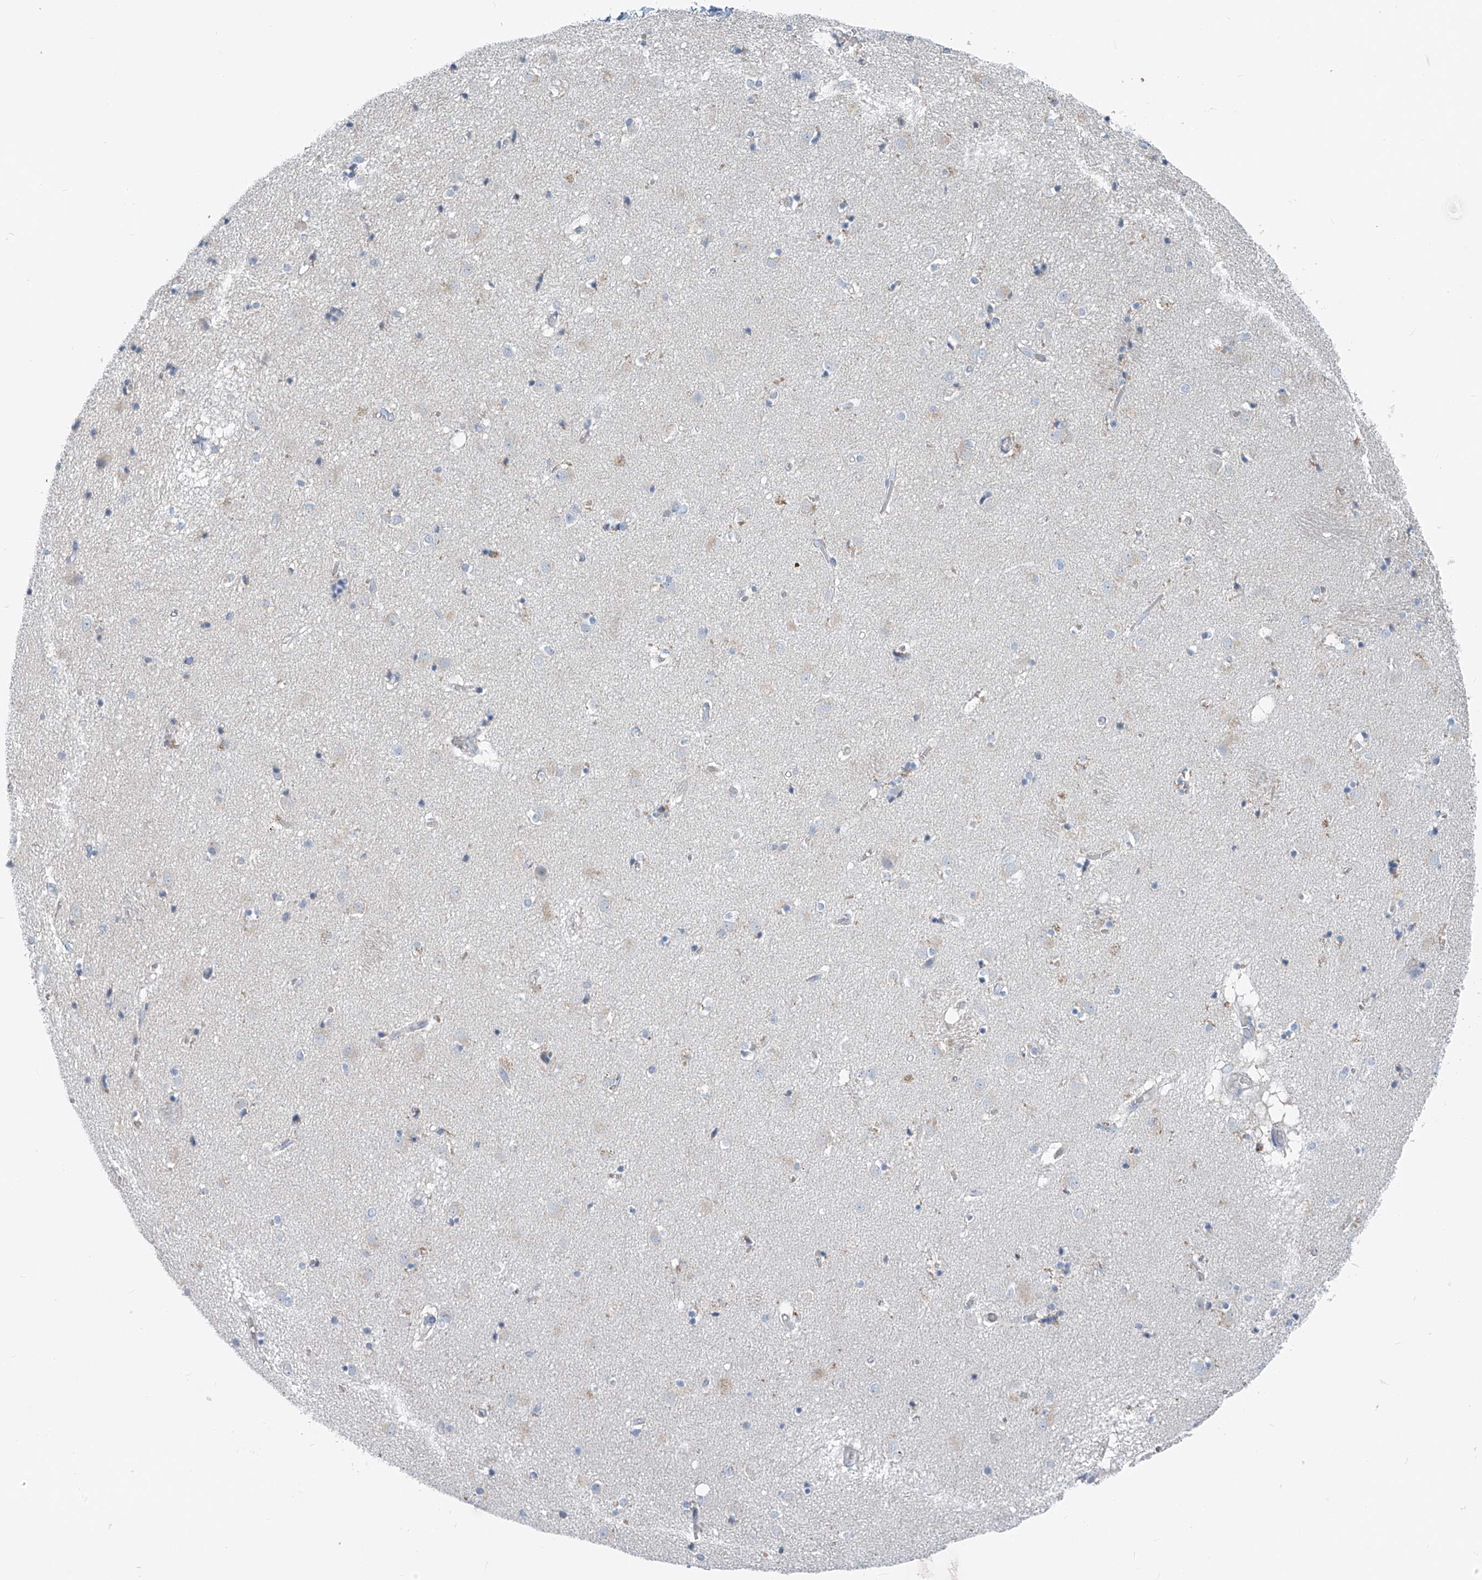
{"staining": {"intensity": "negative", "quantity": "none", "location": "none"}, "tissue": "caudate", "cell_type": "Glial cells", "image_type": "normal", "snomed": [{"axis": "morphology", "description": "Normal tissue, NOS"}, {"axis": "topography", "description": "Lateral ventricle wall"}], "caption": "Caudate stained for a protein using immunohistochemistry (IHC) shows no expression glial cells.", "gene": "FGD2", "patient": {"sex": "male", "age": 70}}